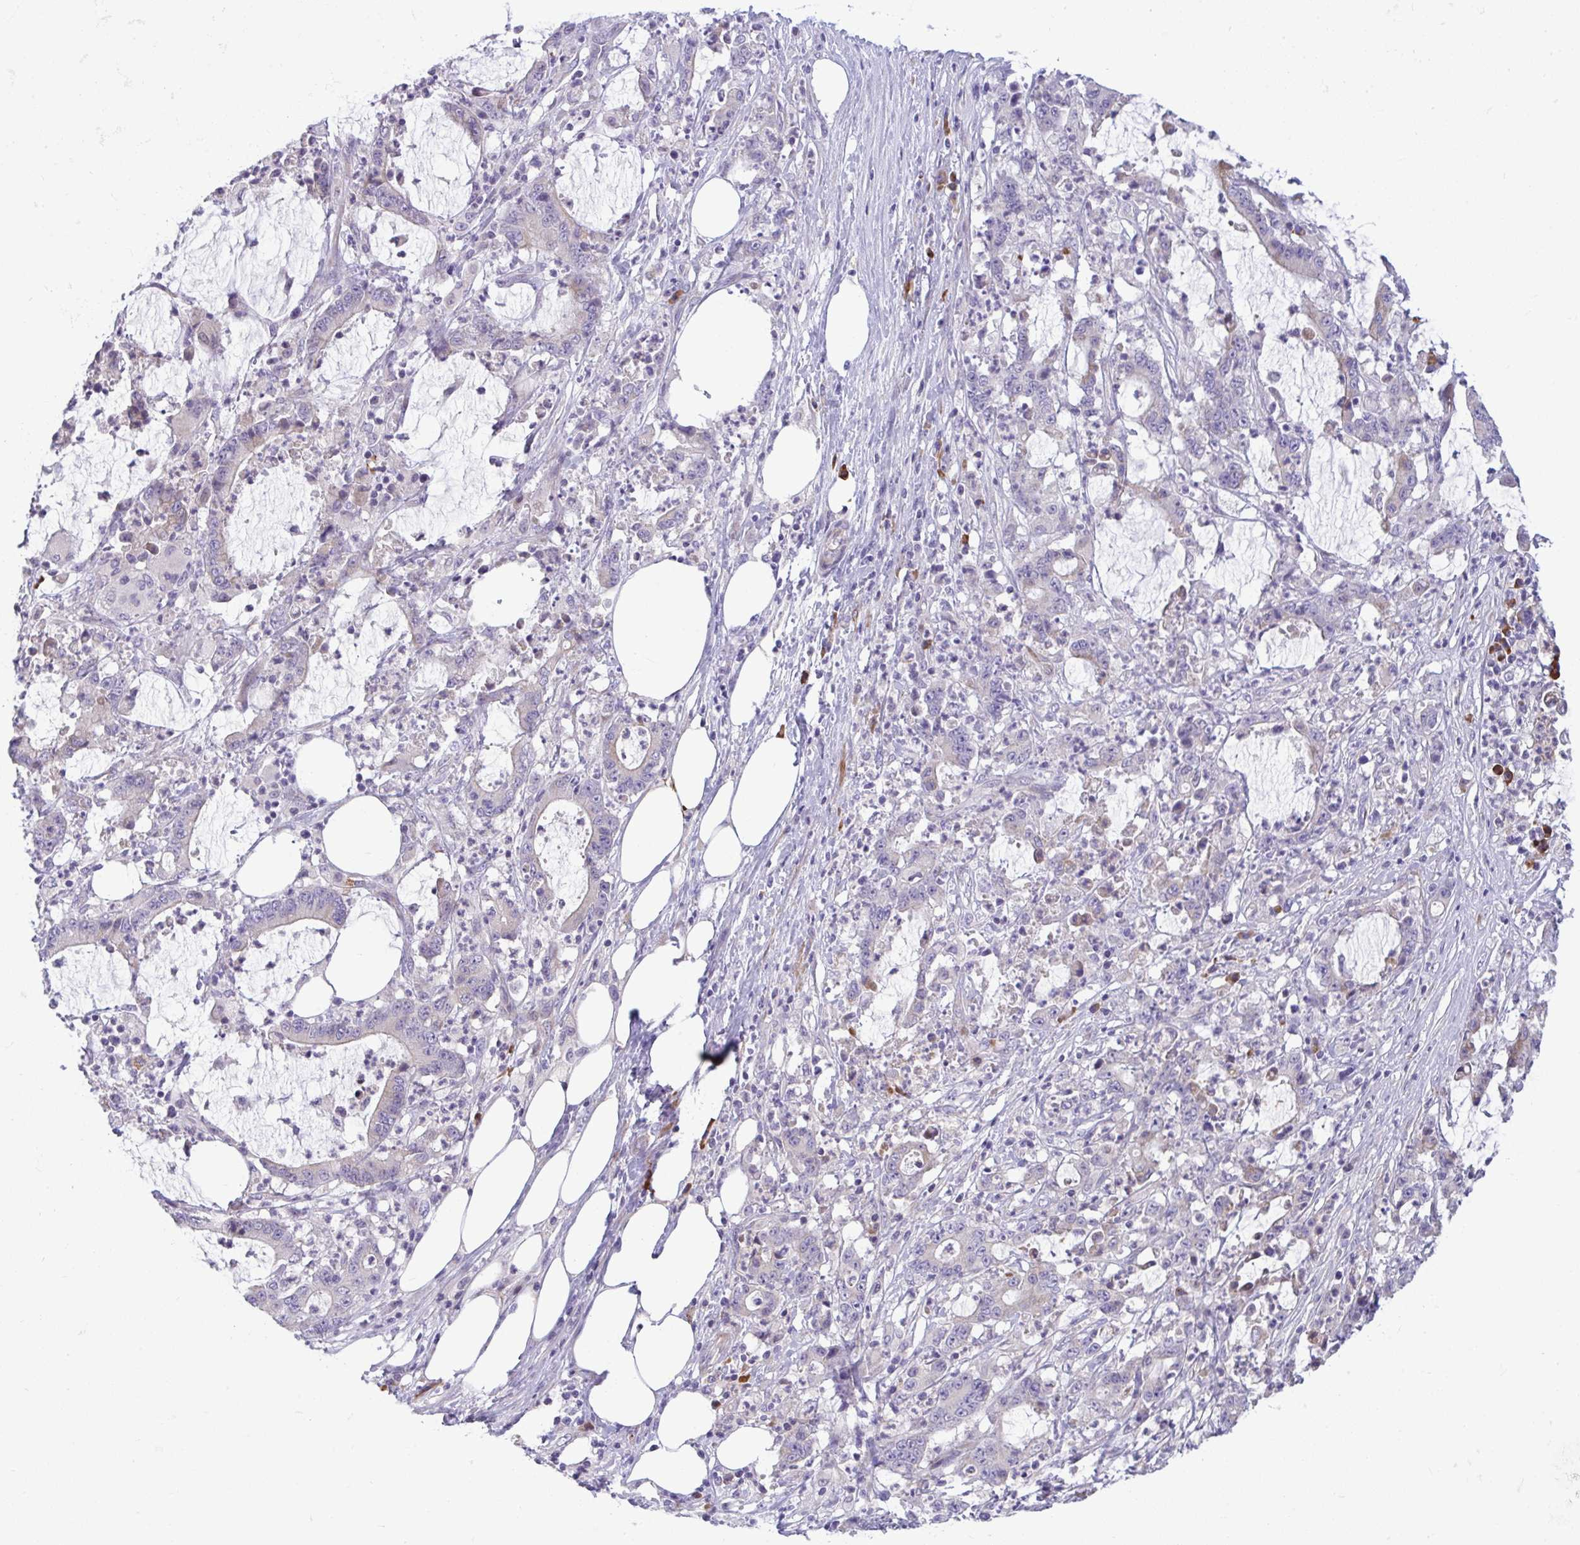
{"staining": {"intensity": "moderate", "quantity": "<25%", "location": "cytoplasmic/membranous"}, "tissue": "stomach cancer", "cell_type": "Tumor cells", "image_type": "cancer", "snomed": [{"axis": "morphology", "description": "Adenocarcinoma, NOS"}, {"axis": "topography", "description": "Stomach, upper"}], "caption": "Human stomach cancer stained with a protein marker exhibits moderate staining in tumor cells.", "gene": "PIGZ", "patient": {"sex": "male", "age": 68}}